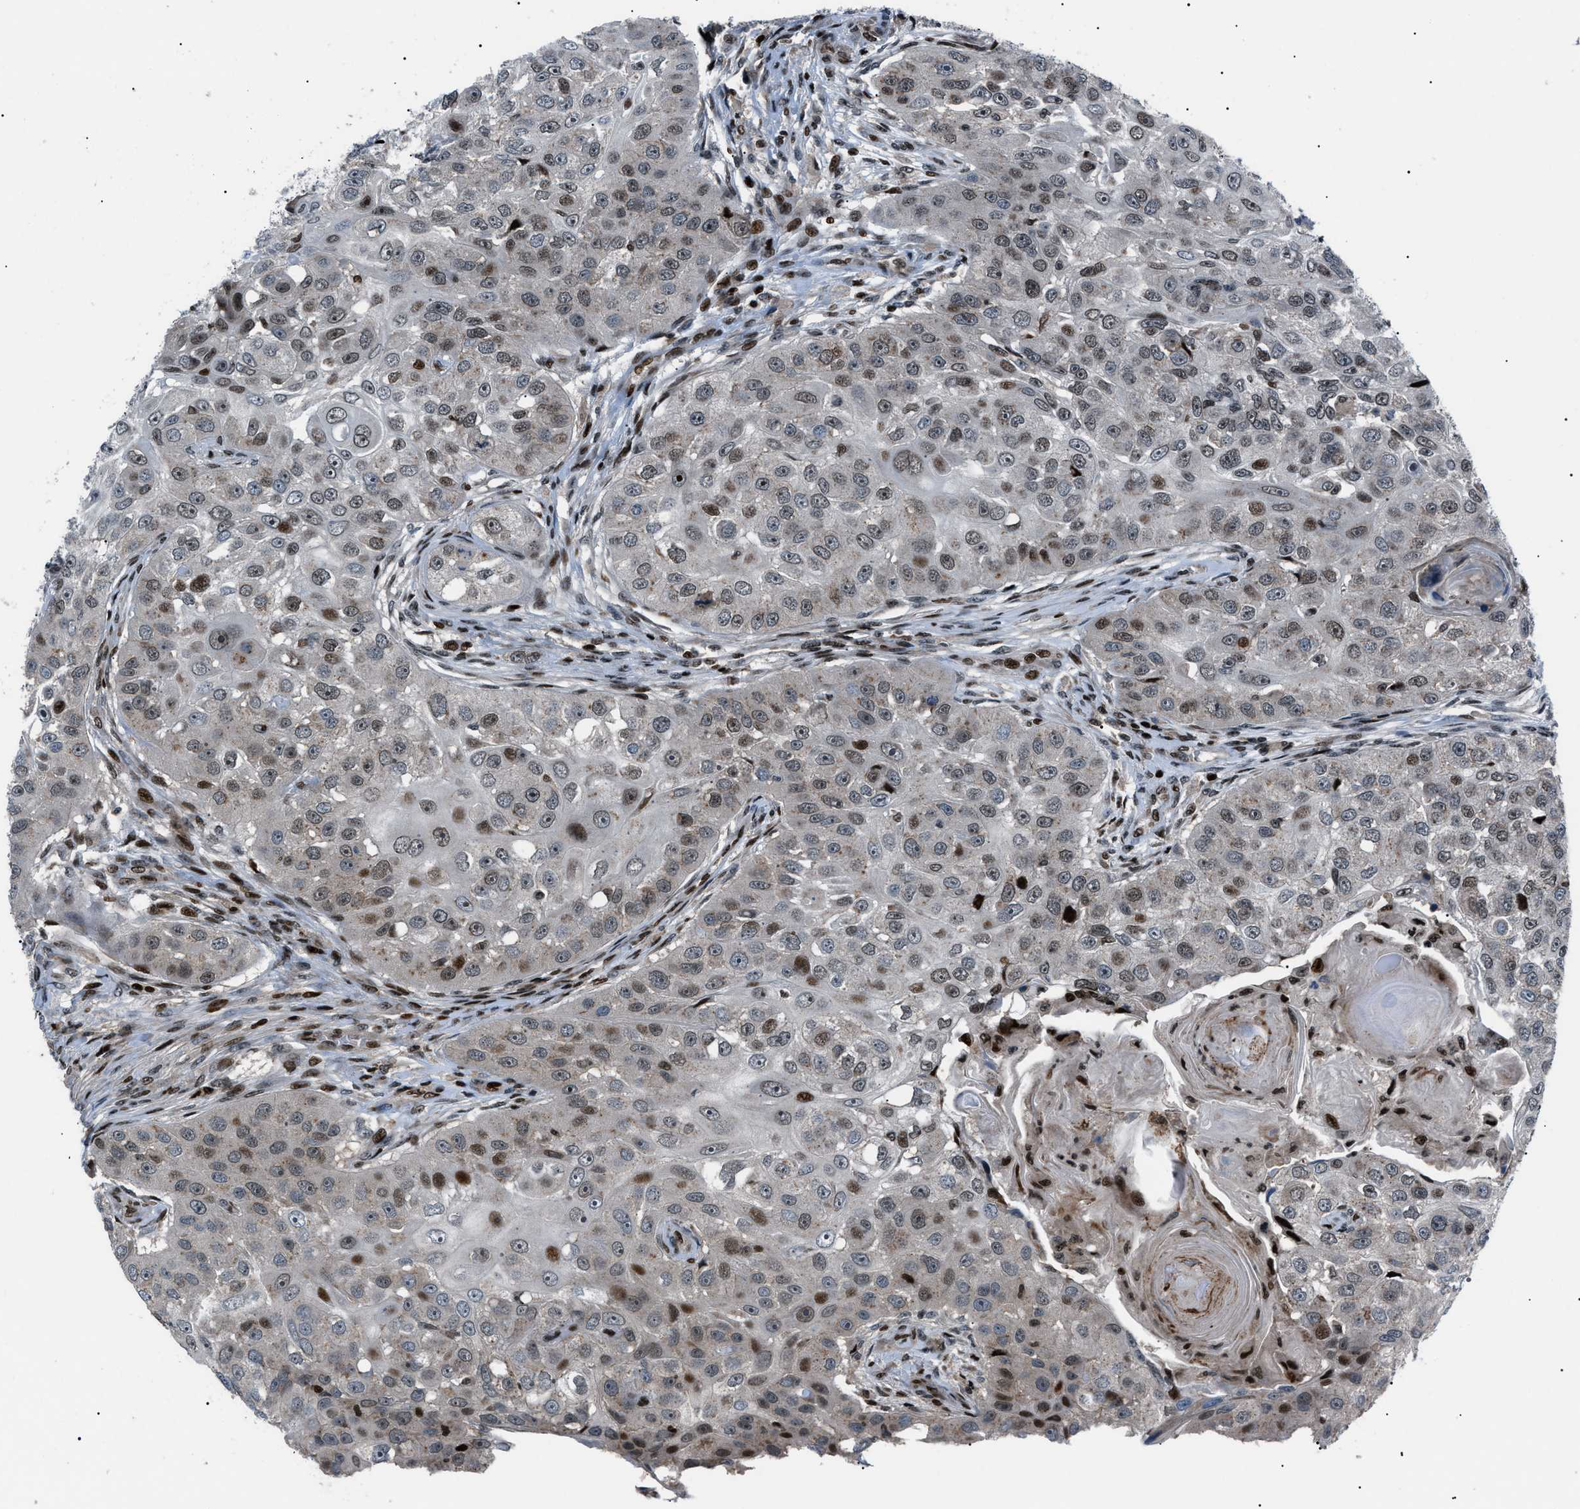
{"staining": {"intensity": "weak", "quantity": "25%-75%", "location": "nuclear"}, "tissue": "head and neck cancer", "cell_type": "Tumor cells", "image_type": "cancer", "snomed": [{"axis": "morphology", "description": "Normal tissue, NOS"}, {"axis": "morphology", "description": "Squamous cell carcinoma, NOS"}, {"axis": "topography", "description": "Skeletal muscle"}, {"axis": "topography", "description": "Head-Neck"}], "caption": "A brown stain labels weak nuclear positivity of a protein in human head and neck squamous cell carcinoma tumor cells.", "gene": "PRKX", "patient": {"sex": "male", "age": 51}}